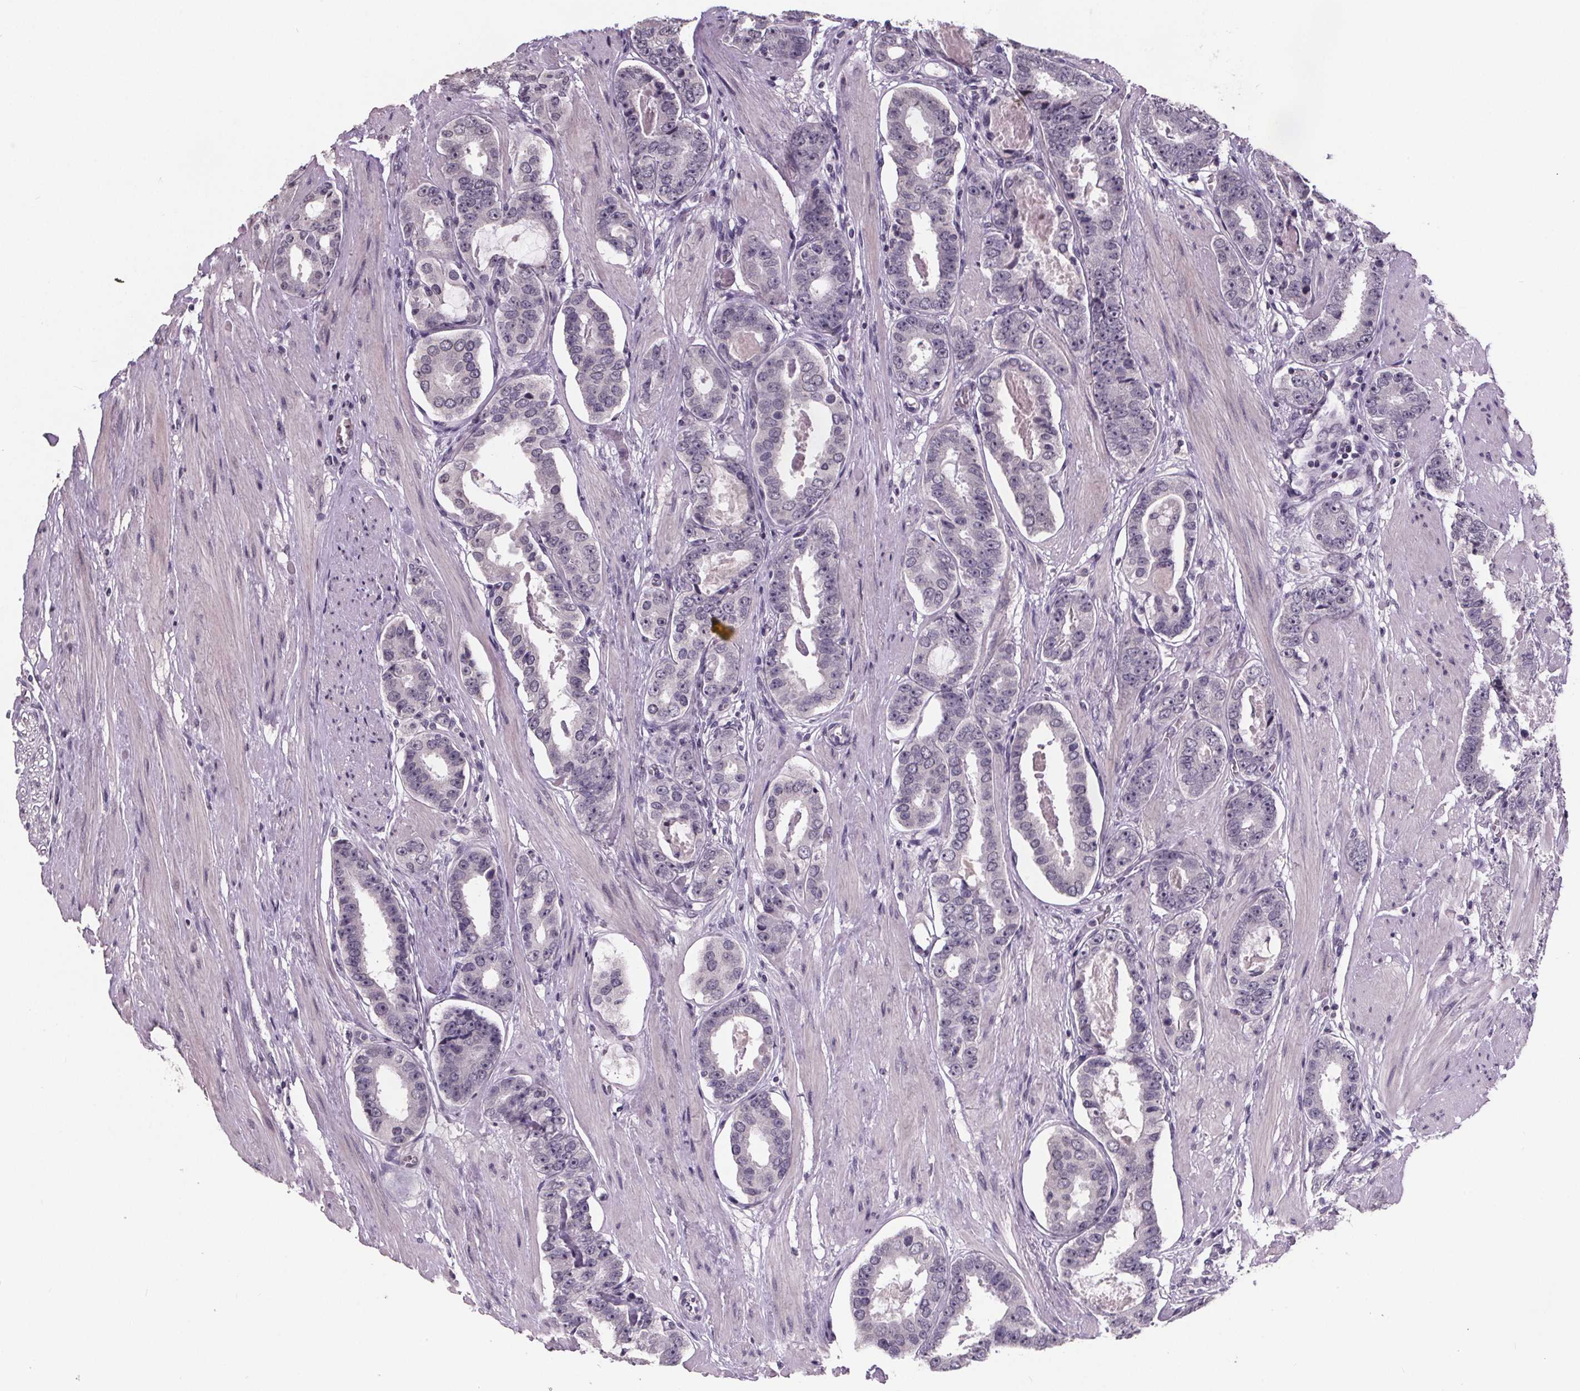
{"staining": {"intensity": "negative", "quantity": "none", "location": "none"}, "tissue": "prostate cancer", "cell_type": "Tumor cells", "image_type": "cancer", "snomed": [{"axis": "morphology", "description": "Adenocarcinoma, High grade"}, {"axis": "topography", "description": "Prostate"}], "caption": "Protein analysis of prostate cancer exhibits no significant positivity in tumor cells. (Brightfield microscopy of DAB immunohistochemistry at high magnification).", "gene": "NKX6-1", "patient": {"sex": "male", "age": 63}}